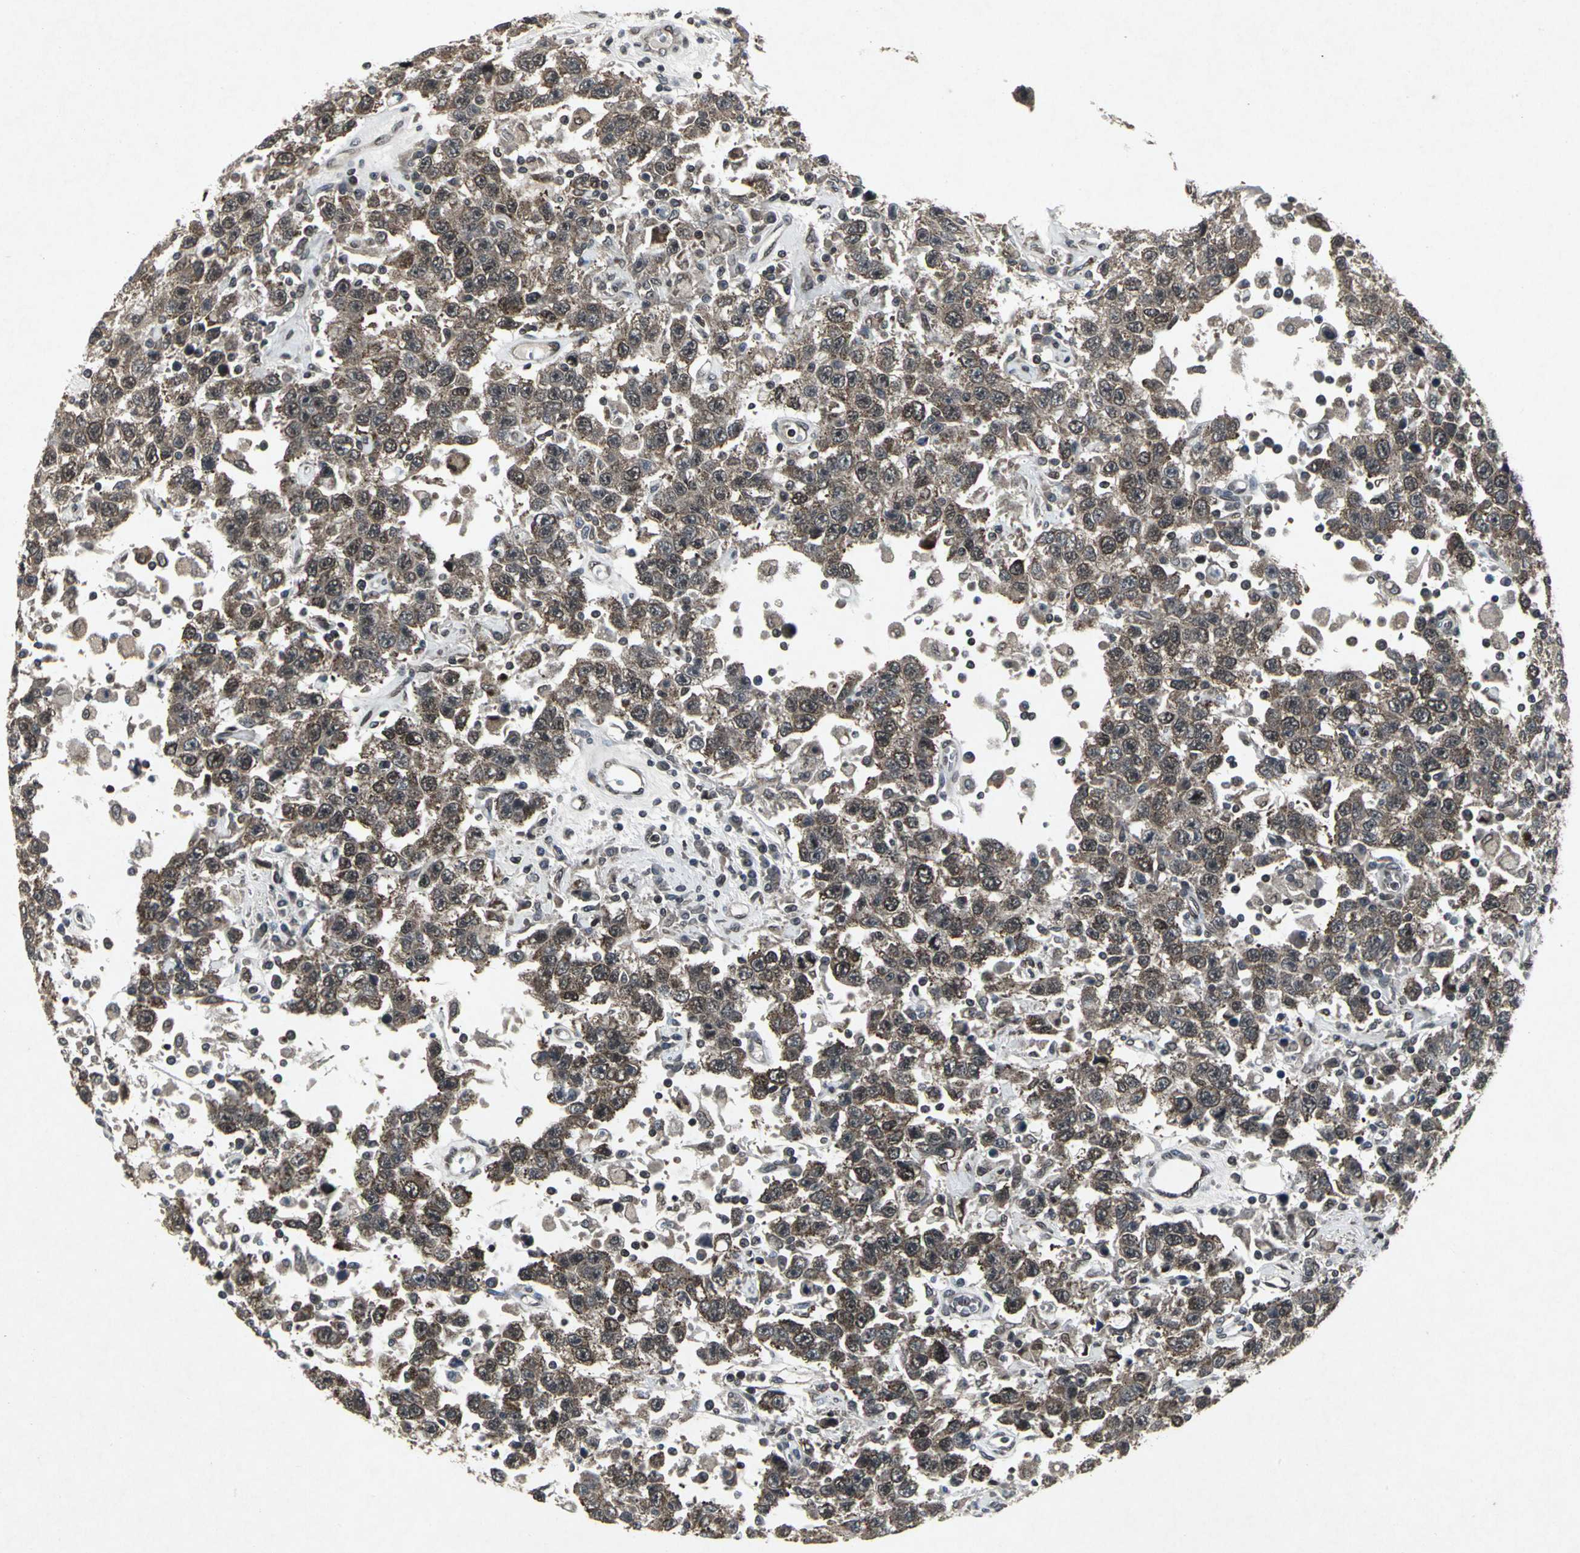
{"staining": {"intensity": "moderate", "quantity": ">75%", "location": "cytoplasmic/membranous,nuclear"}, "tissue": "testis cancer", "cell_type": "Tumor cells", "image_type": "cancer", "snomed": [{"axis": "morphology", "description": "Seminoma, NOS"}, {"axis": "topography", "description": "Testis"}], "caption": "IHC photomicrograph of testis cancer (seminoma) stained for a protein (brown), which exhibits medium levels of moderate cytoplasmic/membranous and nuclear staining in approximately >75% of tumor cells.", "gene": "SH2B3", "patient": {"sex": "male", "age": 41}}